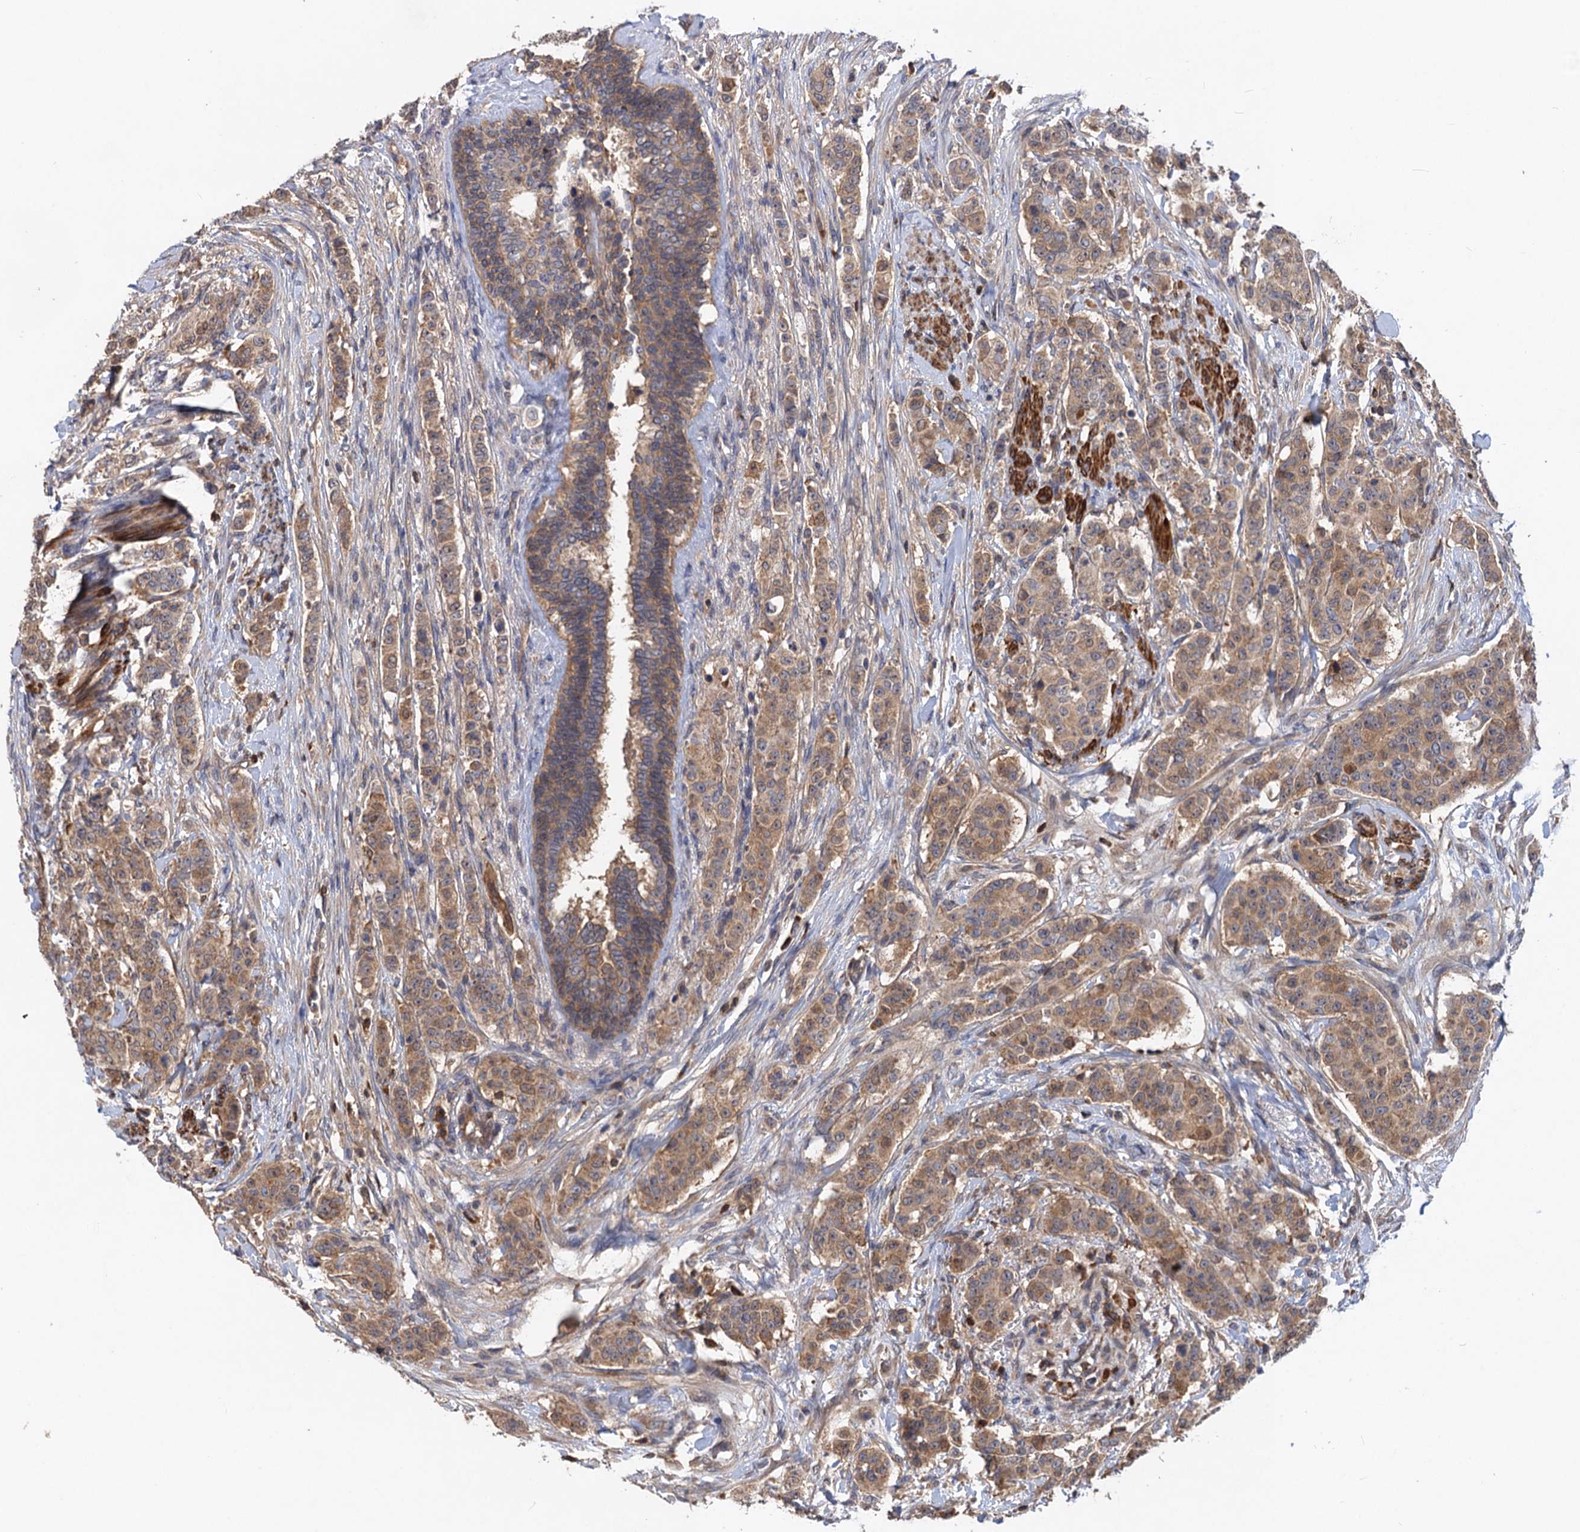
{"staining": {"intensity": "moderate", "quantity": ">75%", "location": "cytoplasmic/membranous"}, "tissue": "breast cancer", "cell_type": "Tumor cells", "image_type": "cancer", "snomed": [{"axis": "morphology", "description": "Duct carcinoma"}, {"axis": "topography", "description": "Breast"}], "caption": "Protein expression analysis of invasive ductal carcinoma (breast) displays moderate cytoplasmic/membranous expression in approximately >75% of tumor cells.", "gene": "DGKA", "patient": {"sex": "female", "age": 40}}